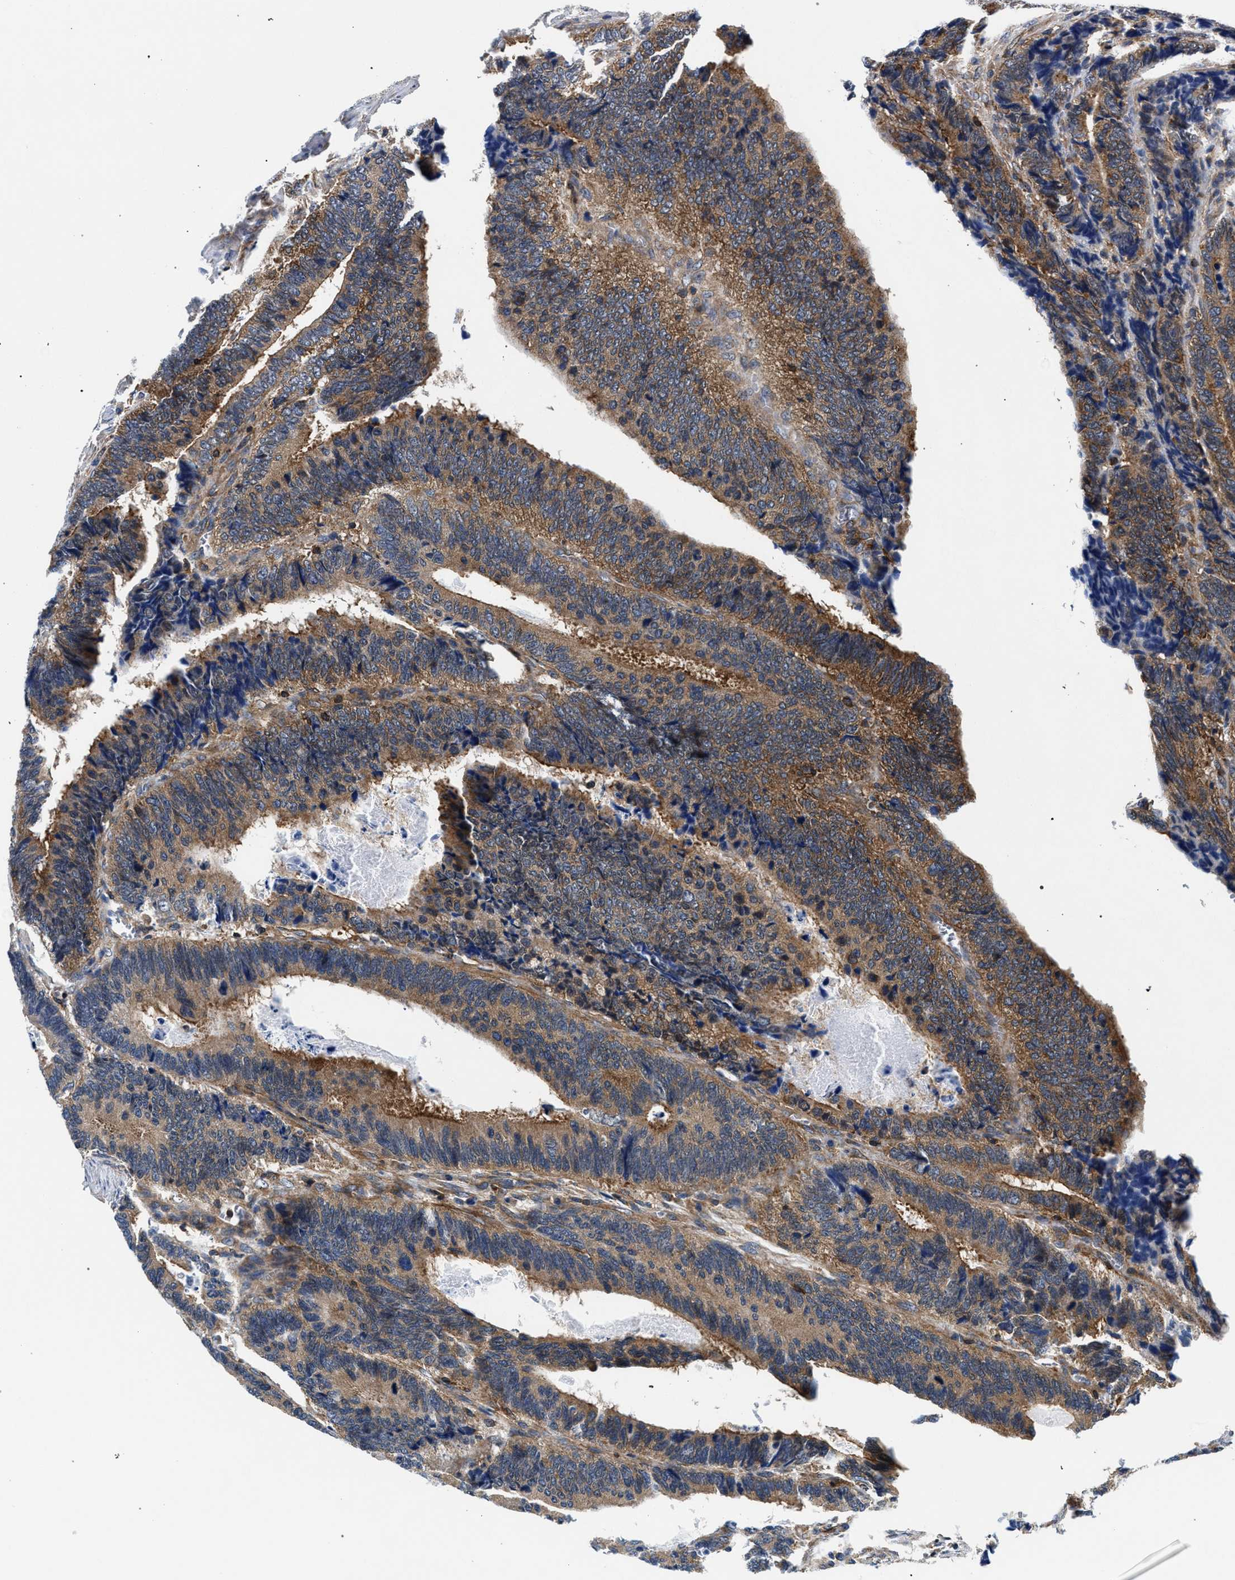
{"staining": {"intensity": "moderate", "quantity": ">75%", "location": "cytoplasmic/membranous"}, "tissue": "colorectal cancer", "cell_type": "Tumor cells", "image_type": "cancer", "snomed": [{"axis": "morphology", "description": "Adenocarcinoma, NOS"}, {"axis": "topography", "description": "Colon"}], "caption": "This micrograph reveals IHC staining of adenocarcinoma (colorectal), with medium moderate cytoplasmic/membranous expression in approximately >75% of tumor cells.", "gene": "LASP1", "patient": {"sex": "male", "age": 72}}